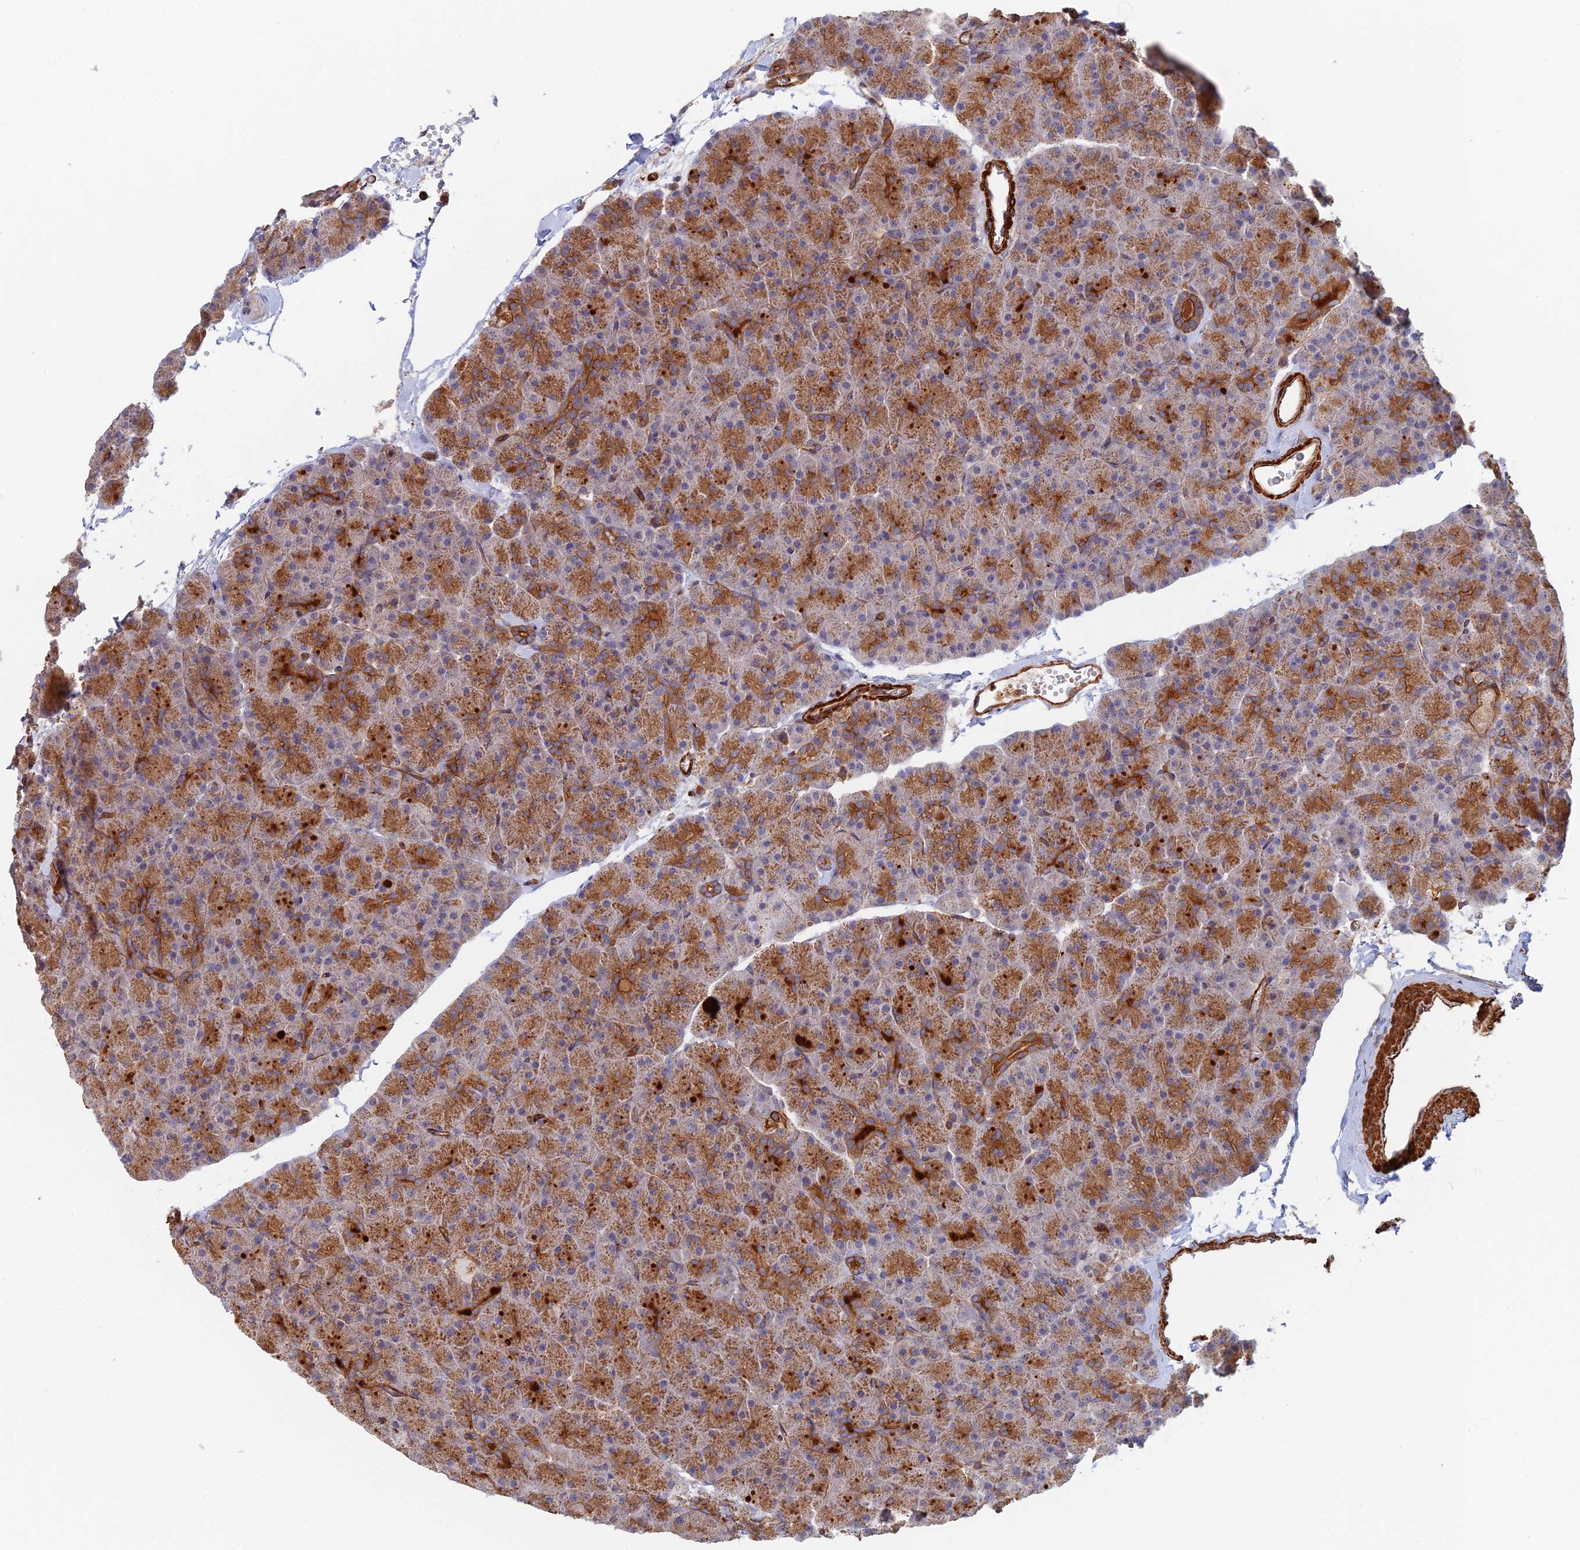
{"staining": {"intensity": "strong", "quantity": ">75%", "location": "cytoplasmic/membranous"}, "tissue": "pancreas", "cell_type": "Exocrine glandular cells", "image_type": "normal", "snomed": [{"axis": "morphology", "description": "Normal tissue, NOS"}, {"axis": "topography", "description": "Pancreas"}], "caption": "Protein expression analysis of unremarkable pancreas reveals strong cytoplasmic/membranous positivity in about >75% of exocrine glandular cells. Nuclei are stained in blue.", "gene": "PAK4", "patient": {"sex": "male", "age": 36}}